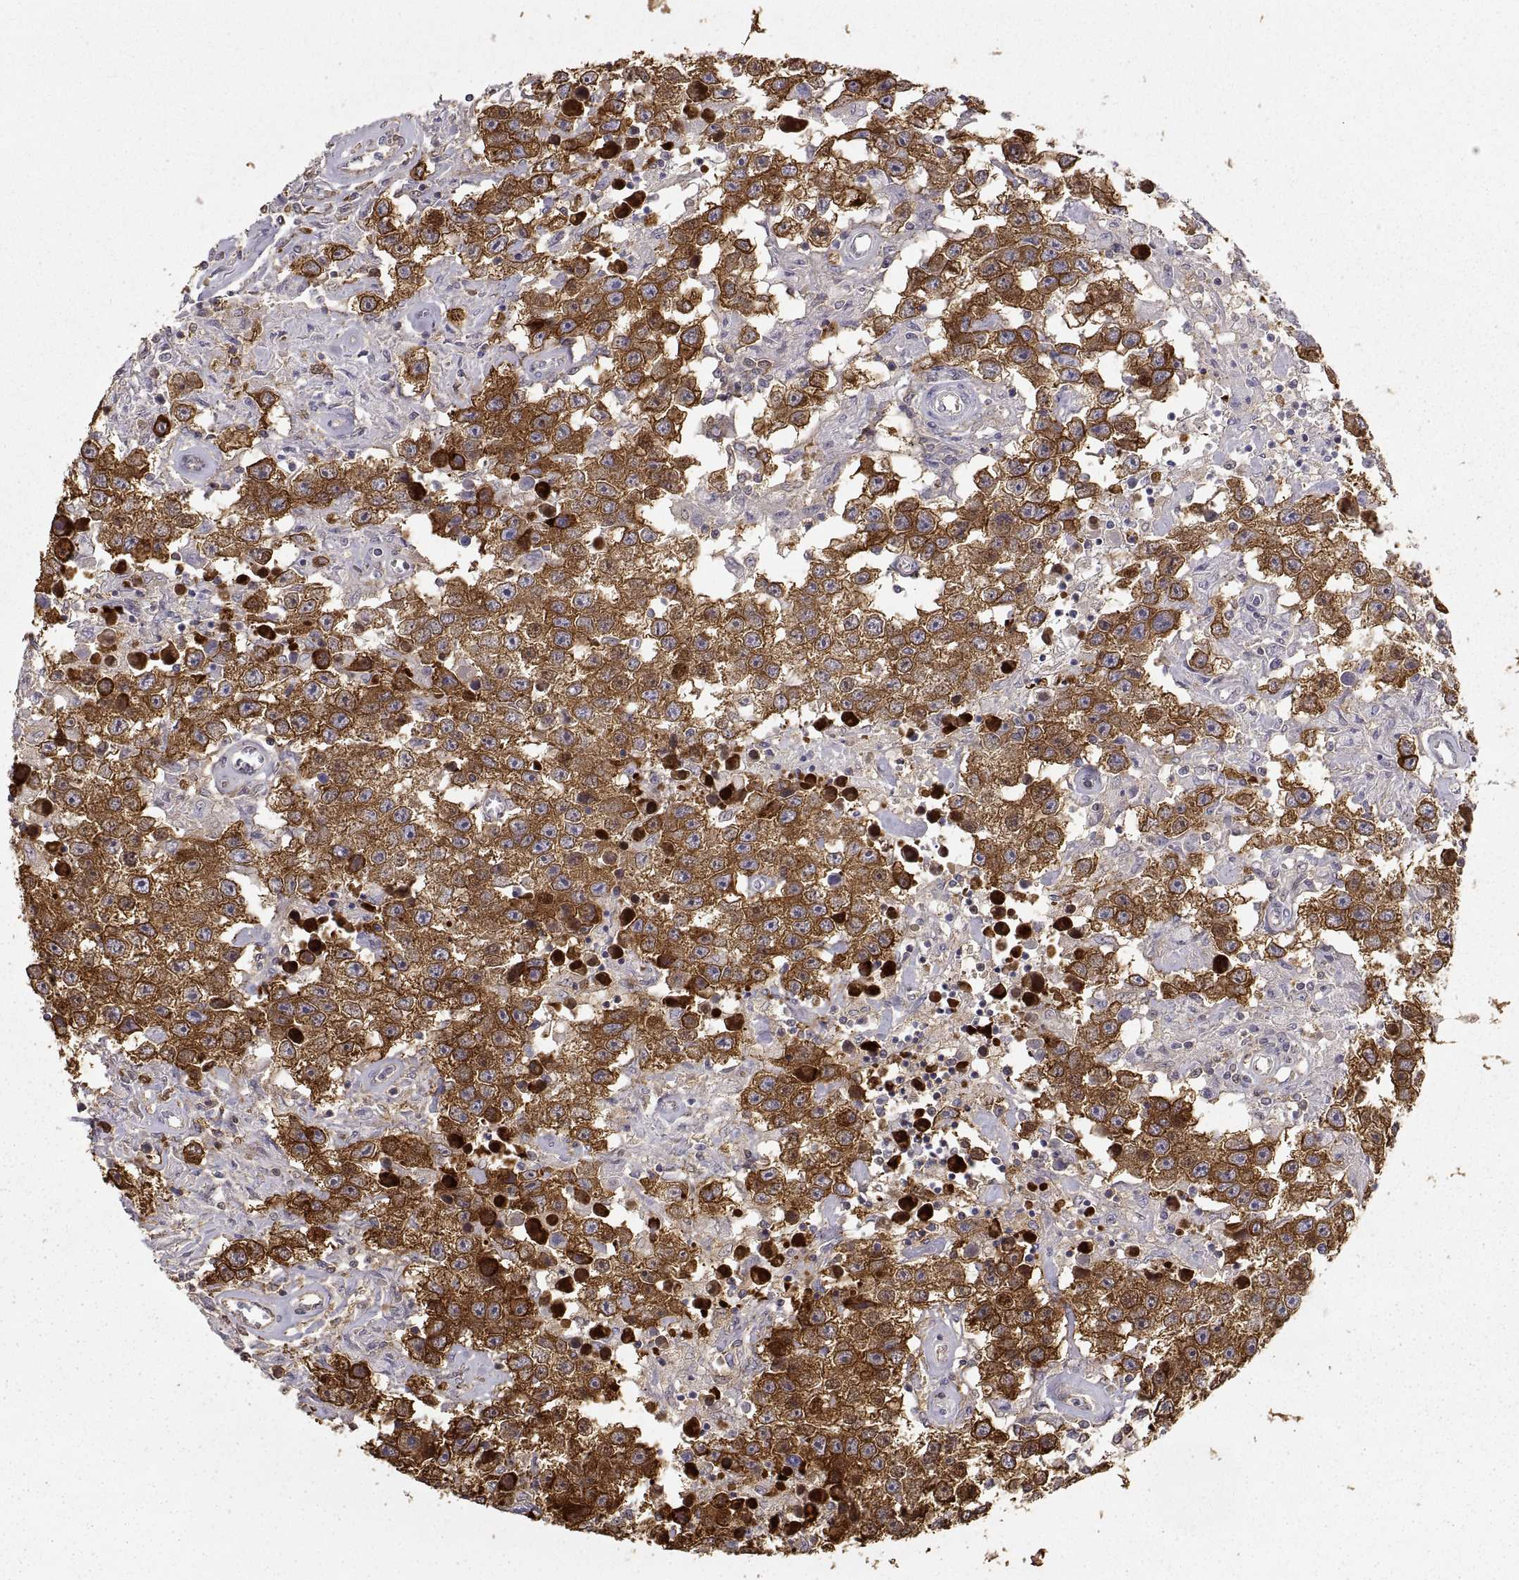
{"staining": {"intensity": "strong", "quantity": ">75%", "location": "cytoplasmic/membranous"}, "tissue": "testis cancer", "cell_type": "Tumor cells", "image_type": "cancer", "snomed": [{"axis": "morphology", "description": "Seminoma, NOS"}, {"axis": "topography", "description": "Testis"}], "caption": "IHC histopathology image of testis cancer stained for a protein (brown), which exhibits high levels of strong cytoplasmic/membranous positivity in approximately >75% of tumor cells.", "gene": "HSP90AB1", "patient": {"sex": "male", "age": 43}}